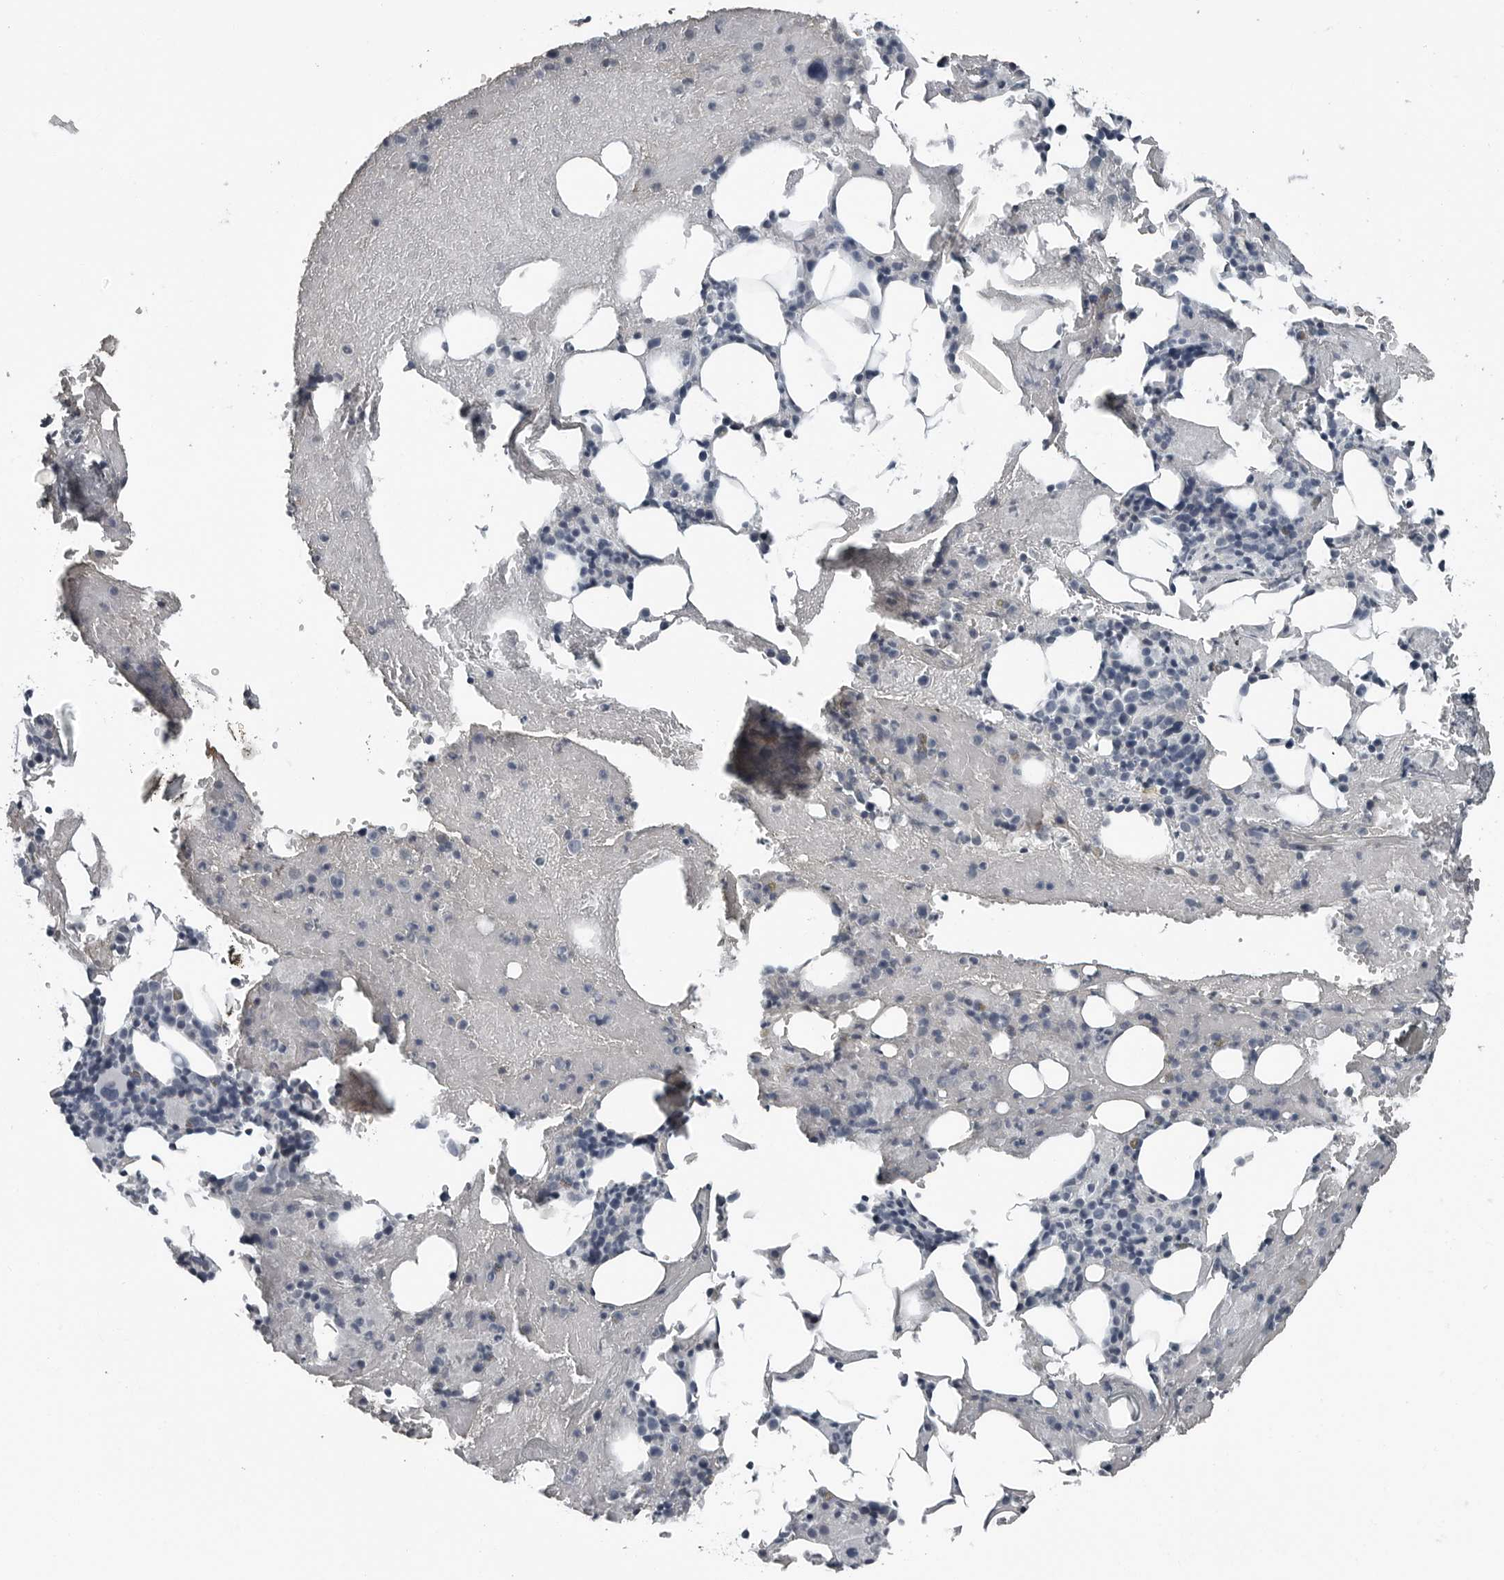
{"staining": {"intensity": "negative", "quantity": "none", "location": "none"}, "tissue": "bone marrow", "cell_type": "Hematopoietic cells", "image_type": "normal", "snomed": [{"axis": "morphology", "description": "Normal tissue, NOS"}, {"axis": "topography", "description": "Bone marrow"}], "caption": "Hematopoietic cells are negative for brown protein staining in unremarkable bone marrow. (DAB (3,3'-diaminobenzidine) immunohistochemistry (IHC) visualized using brightfield microscopy, high magnification).", "gene": "SPINK1", "patient": {"sex": "female", "age": 54}}